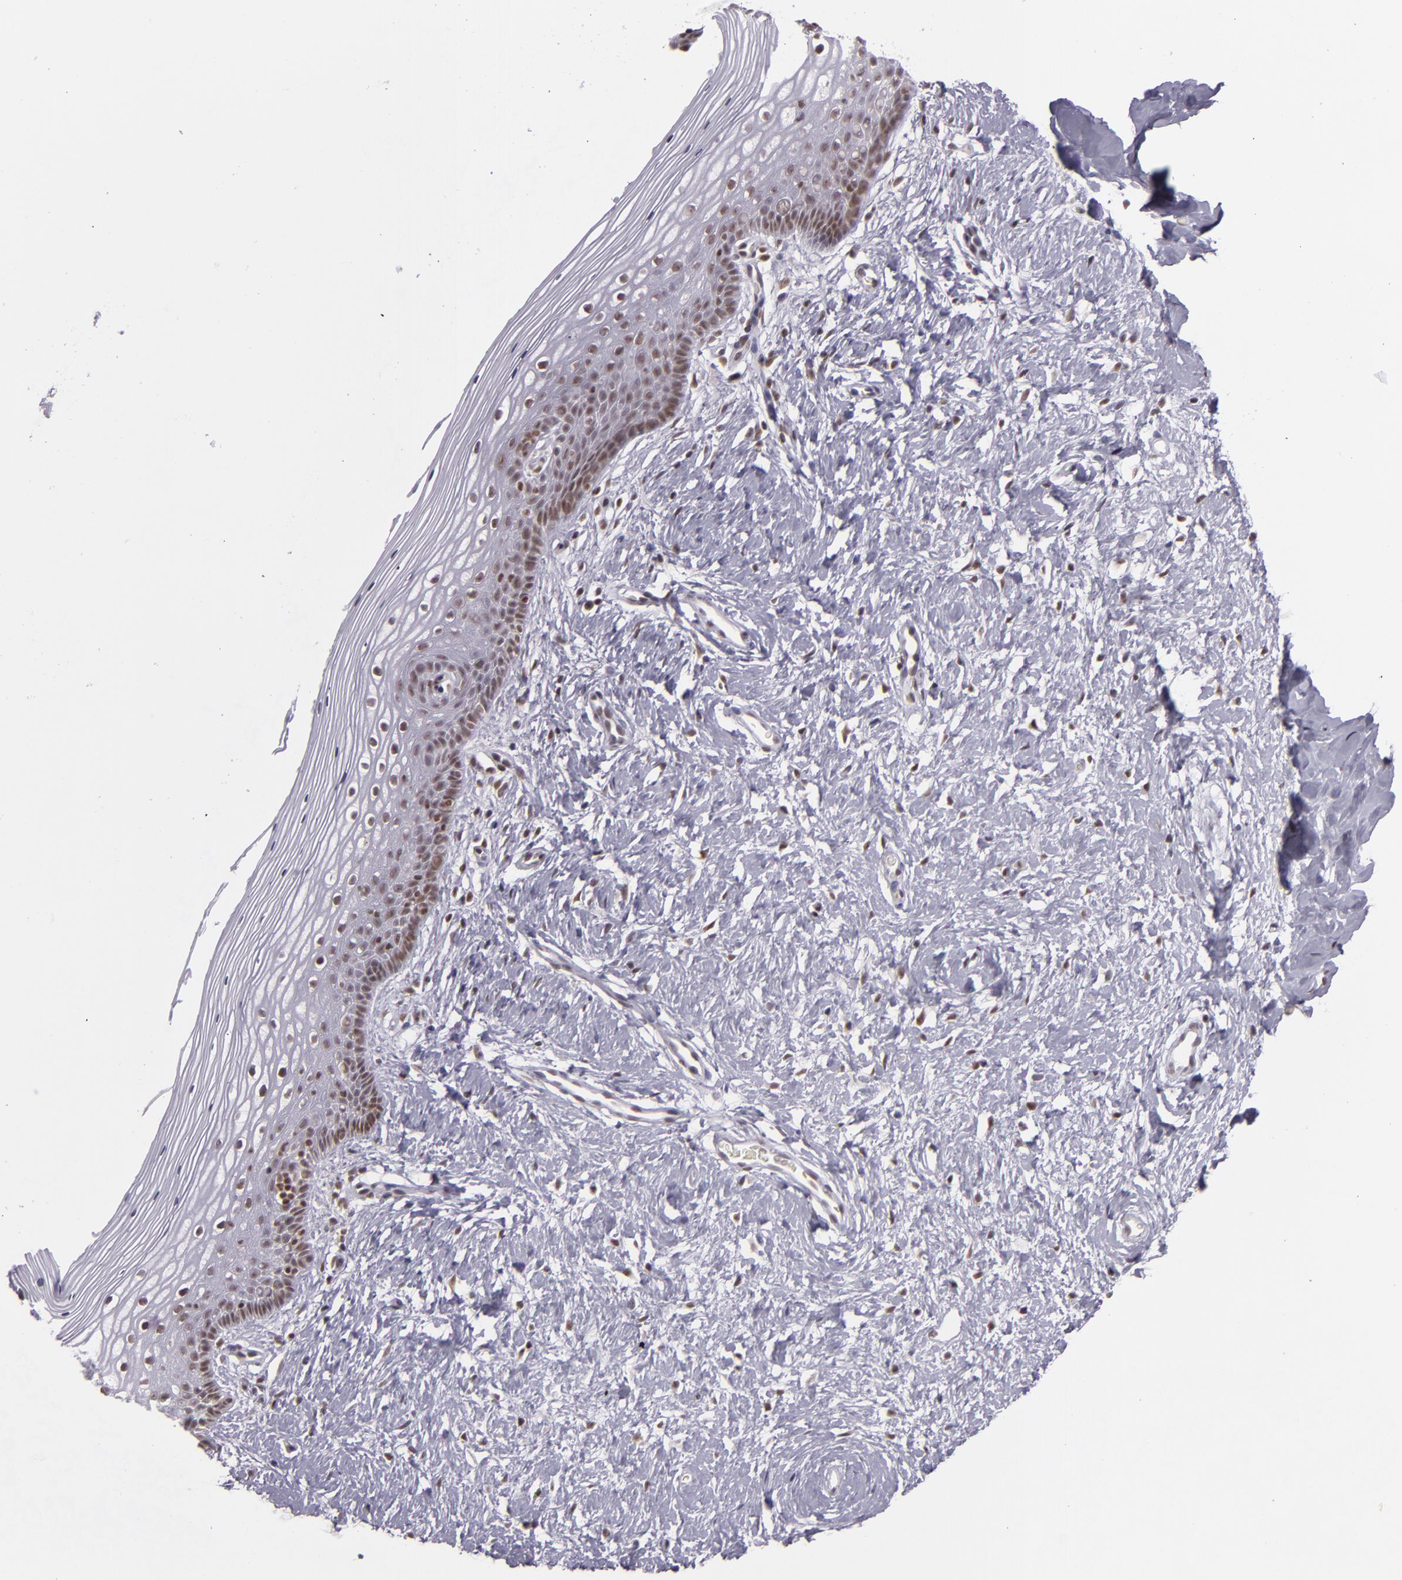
{"staining": {"intensity": "weak", "quantity": "25%-75%", "location": "nuclear"}, "tissue": "vagina", "cell_type": "Squamous epithelial cells", "image_type": "normal", "snomed": [{"axis": "morphology", "description": "Normal tissue, NOS"}, {"axis": "topography", "description": "Vagina"}], "caption": "Protein staining of normal vagina exhibits weak nuclear expression in about 25%-75% of squamous epithelial cells.", "gene": "ZFX", "patient": {"sex": "female", "age": 46}}